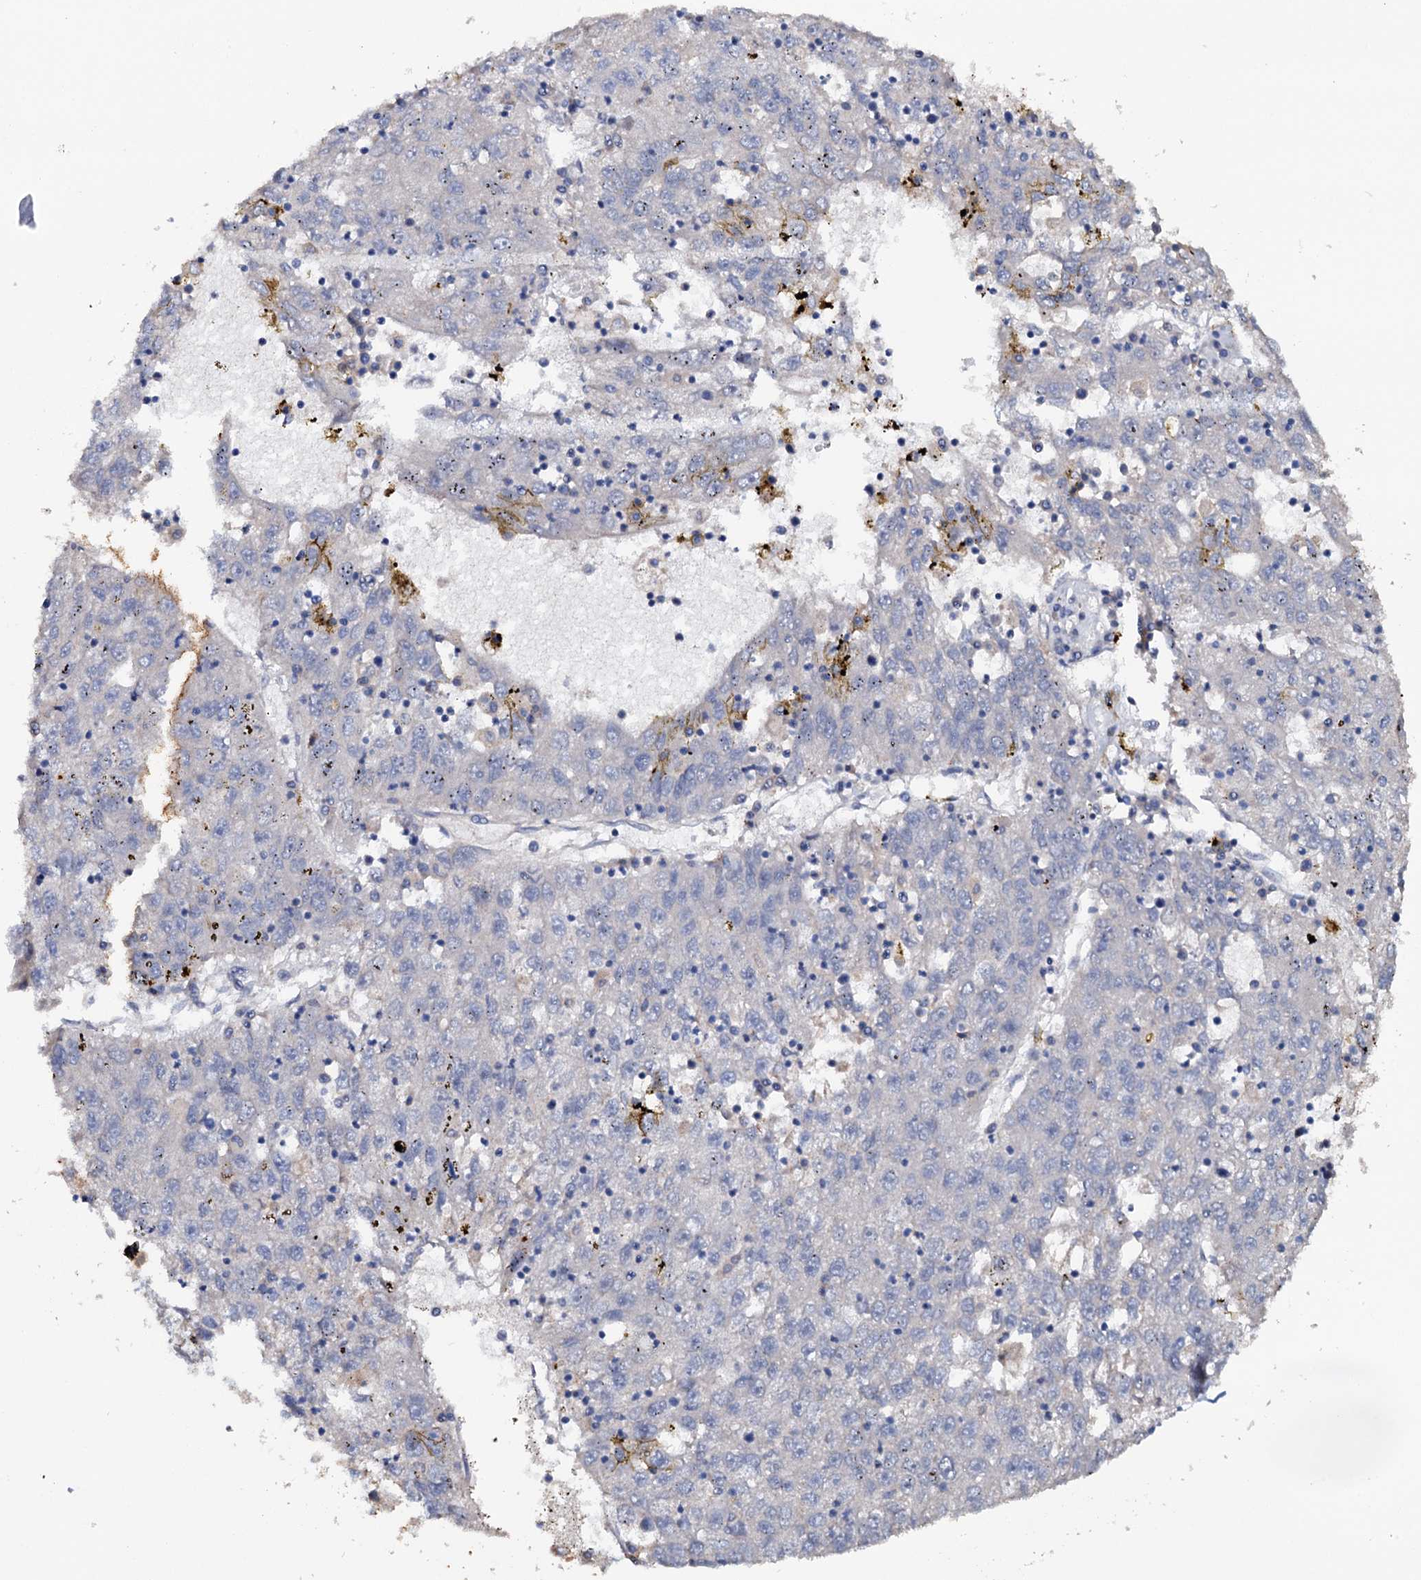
{"staining": {"intensity": "negative", "quantity": "none", "location": "none"}, "tissue": "liver cancer", "cell_type": "Tumor cells", "image_type": "cancer", "snomed": [{"axis": "morphology", "description": "Carcinoma, Hepatocellular, NOS"}, {"axis": "topography", "description": "Liver"}], "caption": "IHC image of neoplastic tissue: human liver cancer (hepatocellular carcinoma) stained with DAB (3,3'-diaminobenzidine) displays no significant protein expression in tumor cells.", "gene": "IL17RD", "patient": {"sex": "male", "age": 49}}